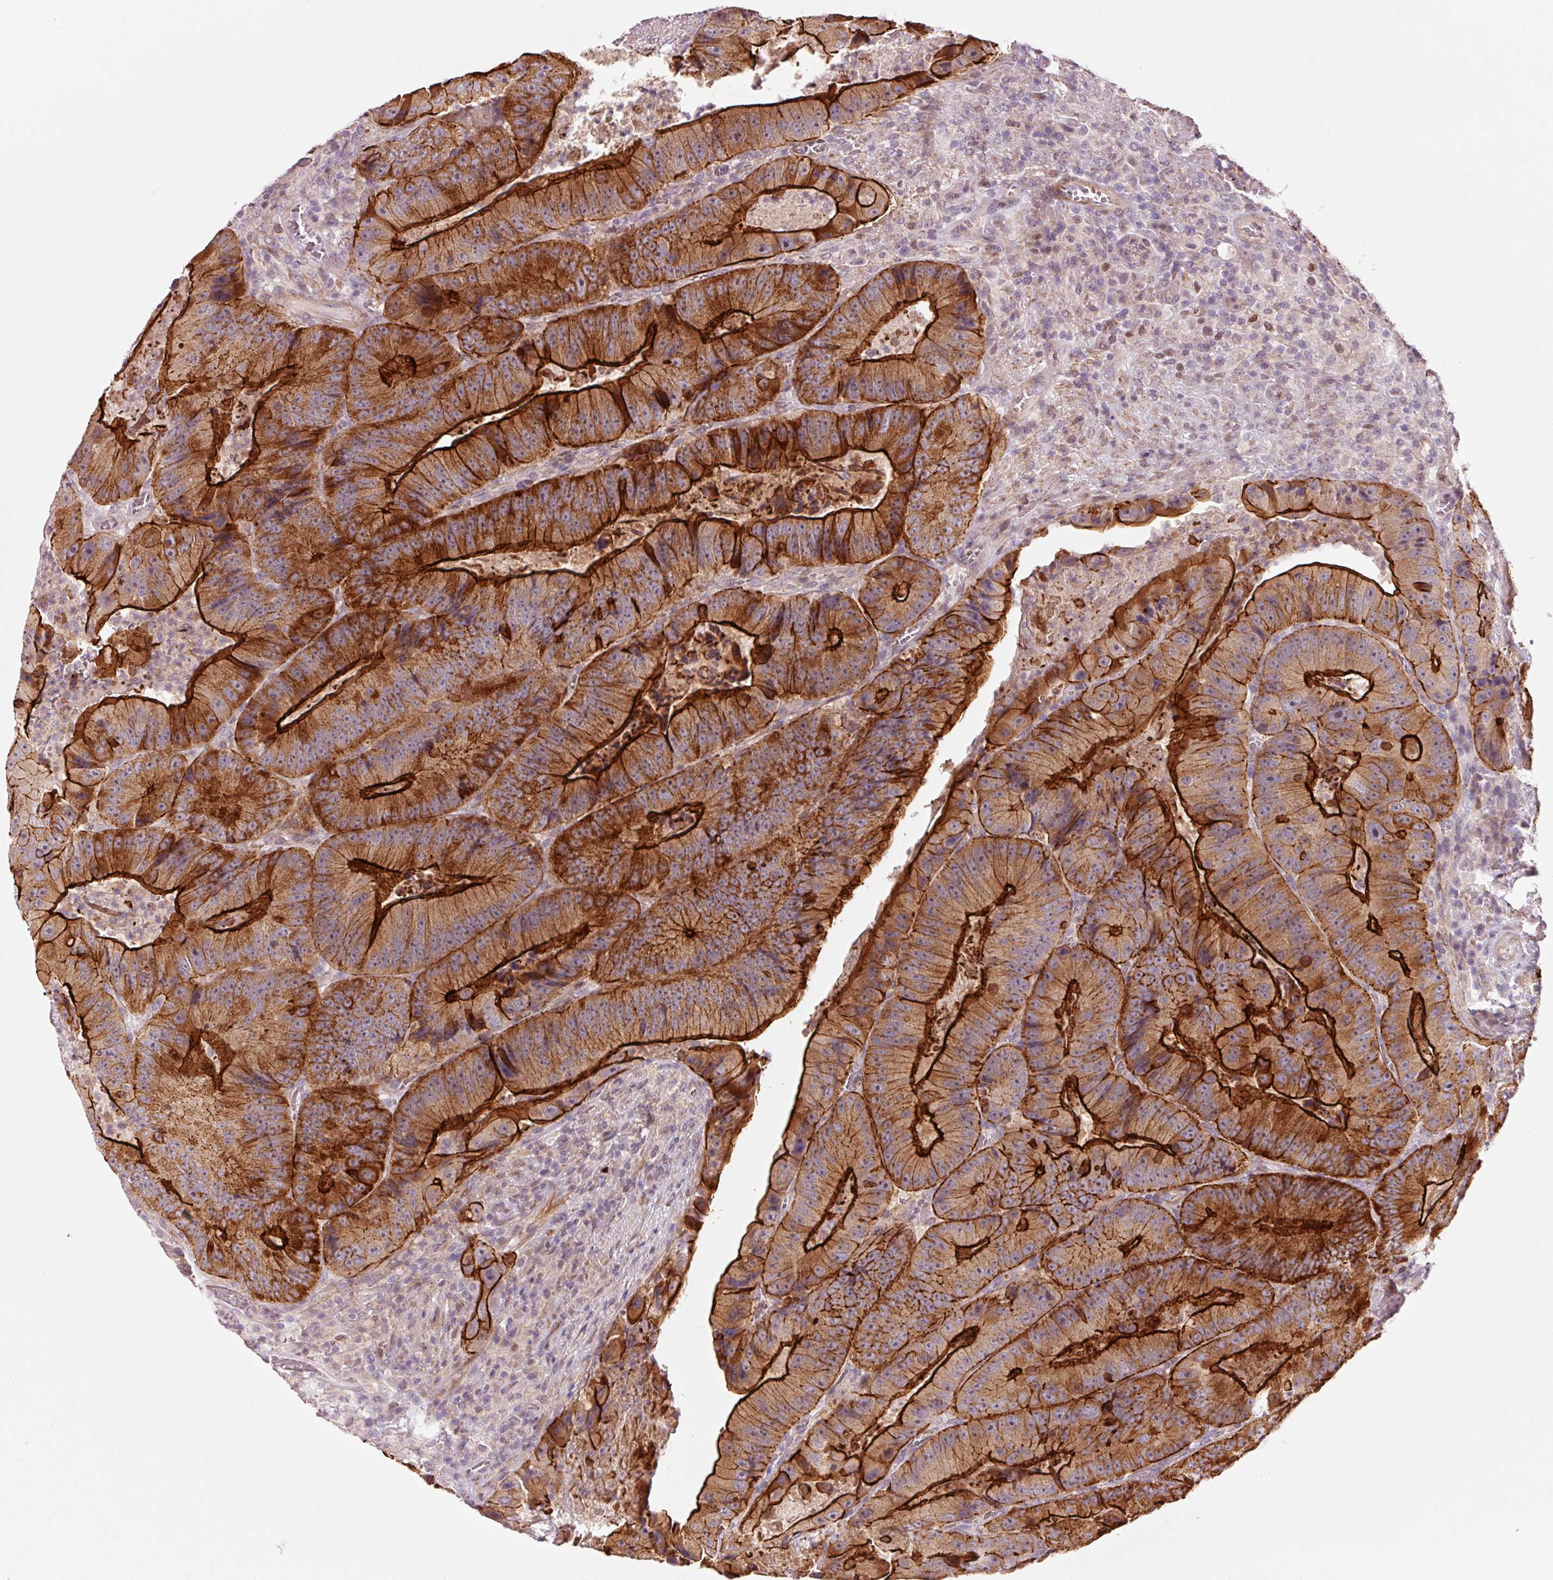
{"staining": {"intensity": "strong", "quantity": ">75%", "location": "cytoplasmic/membranous"}, "tissue": "colorectal cancer", "cell_type": "Tumor cells", "image_type": "cancer", "snomed": [{"axis": "morphology", "description": "Adenocarcinoma, NOS"}, {"axis": "topography", "description": "Colon"}], "caption": "High-power microscopy captured an IHC histopathology image of colorectal cancer (adenocarcinoma), revealing strong cytoplasmic/membranous staining in approximately >75% of tumor cells.", "gene": "DAPP1", "patient": {"sex": "female", "age": 86}}